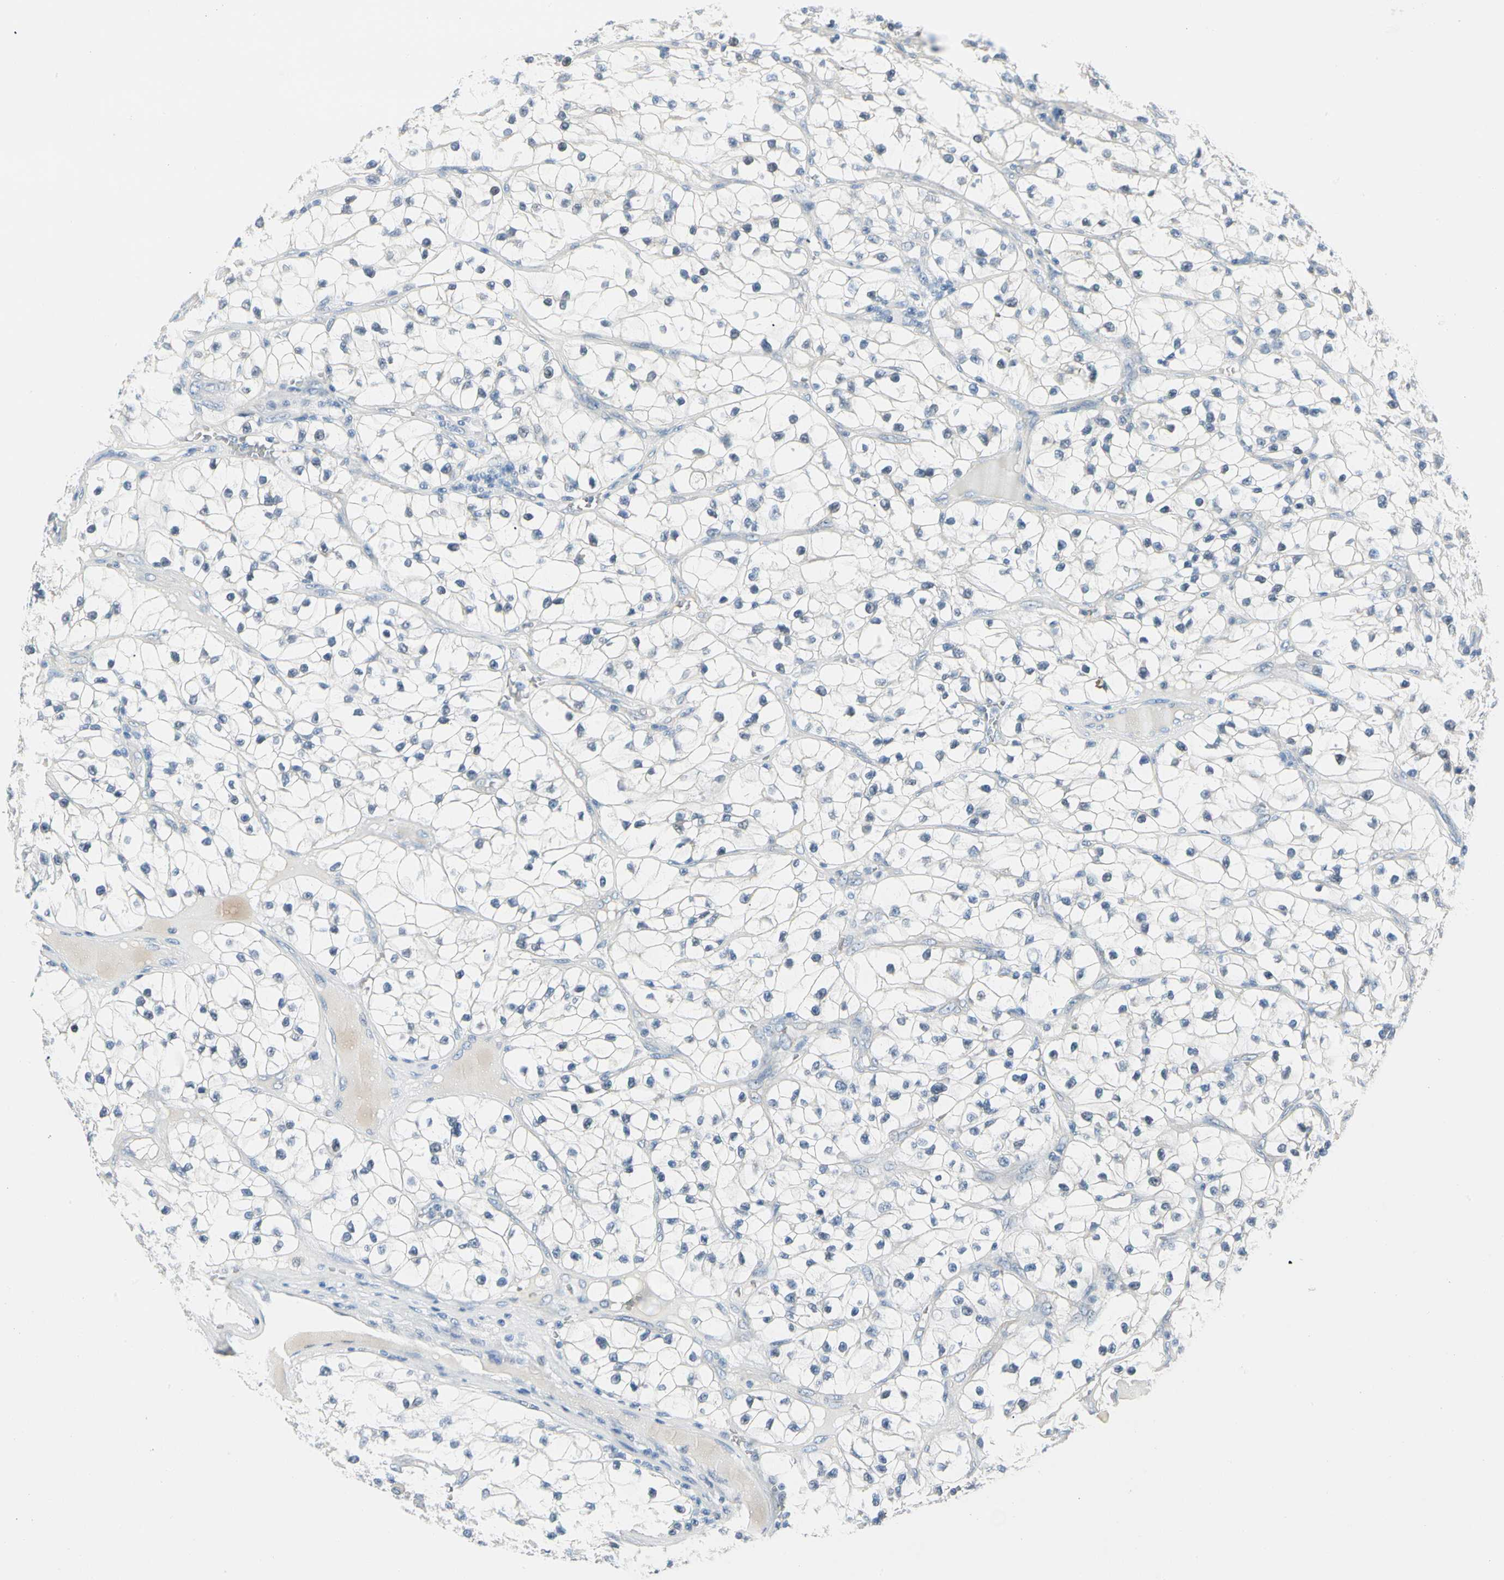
{"staining": {"intensity": "negative", "quantity": "none", "location": "none"}, "tissue": "renal cancer", "cell_type": "Tumor cells", "image_type": "cancer", "snomed": [{"axis": "morphology", "description": "Adenocarcinoma, NOS"}, {"axis": "topography", "description": "Kidney"}], "caption": "High magnification brightfield microscopy of adenocarcinoma (renal) stained with DAB (3,3'-diaminobenzidine) (brown) and counterstained with hematoxylin (blue): tumor cells show no significant positivity. (Brightfield microscopy of DAB immunohistochemistry at high magnification).", "gene": "CA1", "patient": {"sex": "female", "age": 57}}